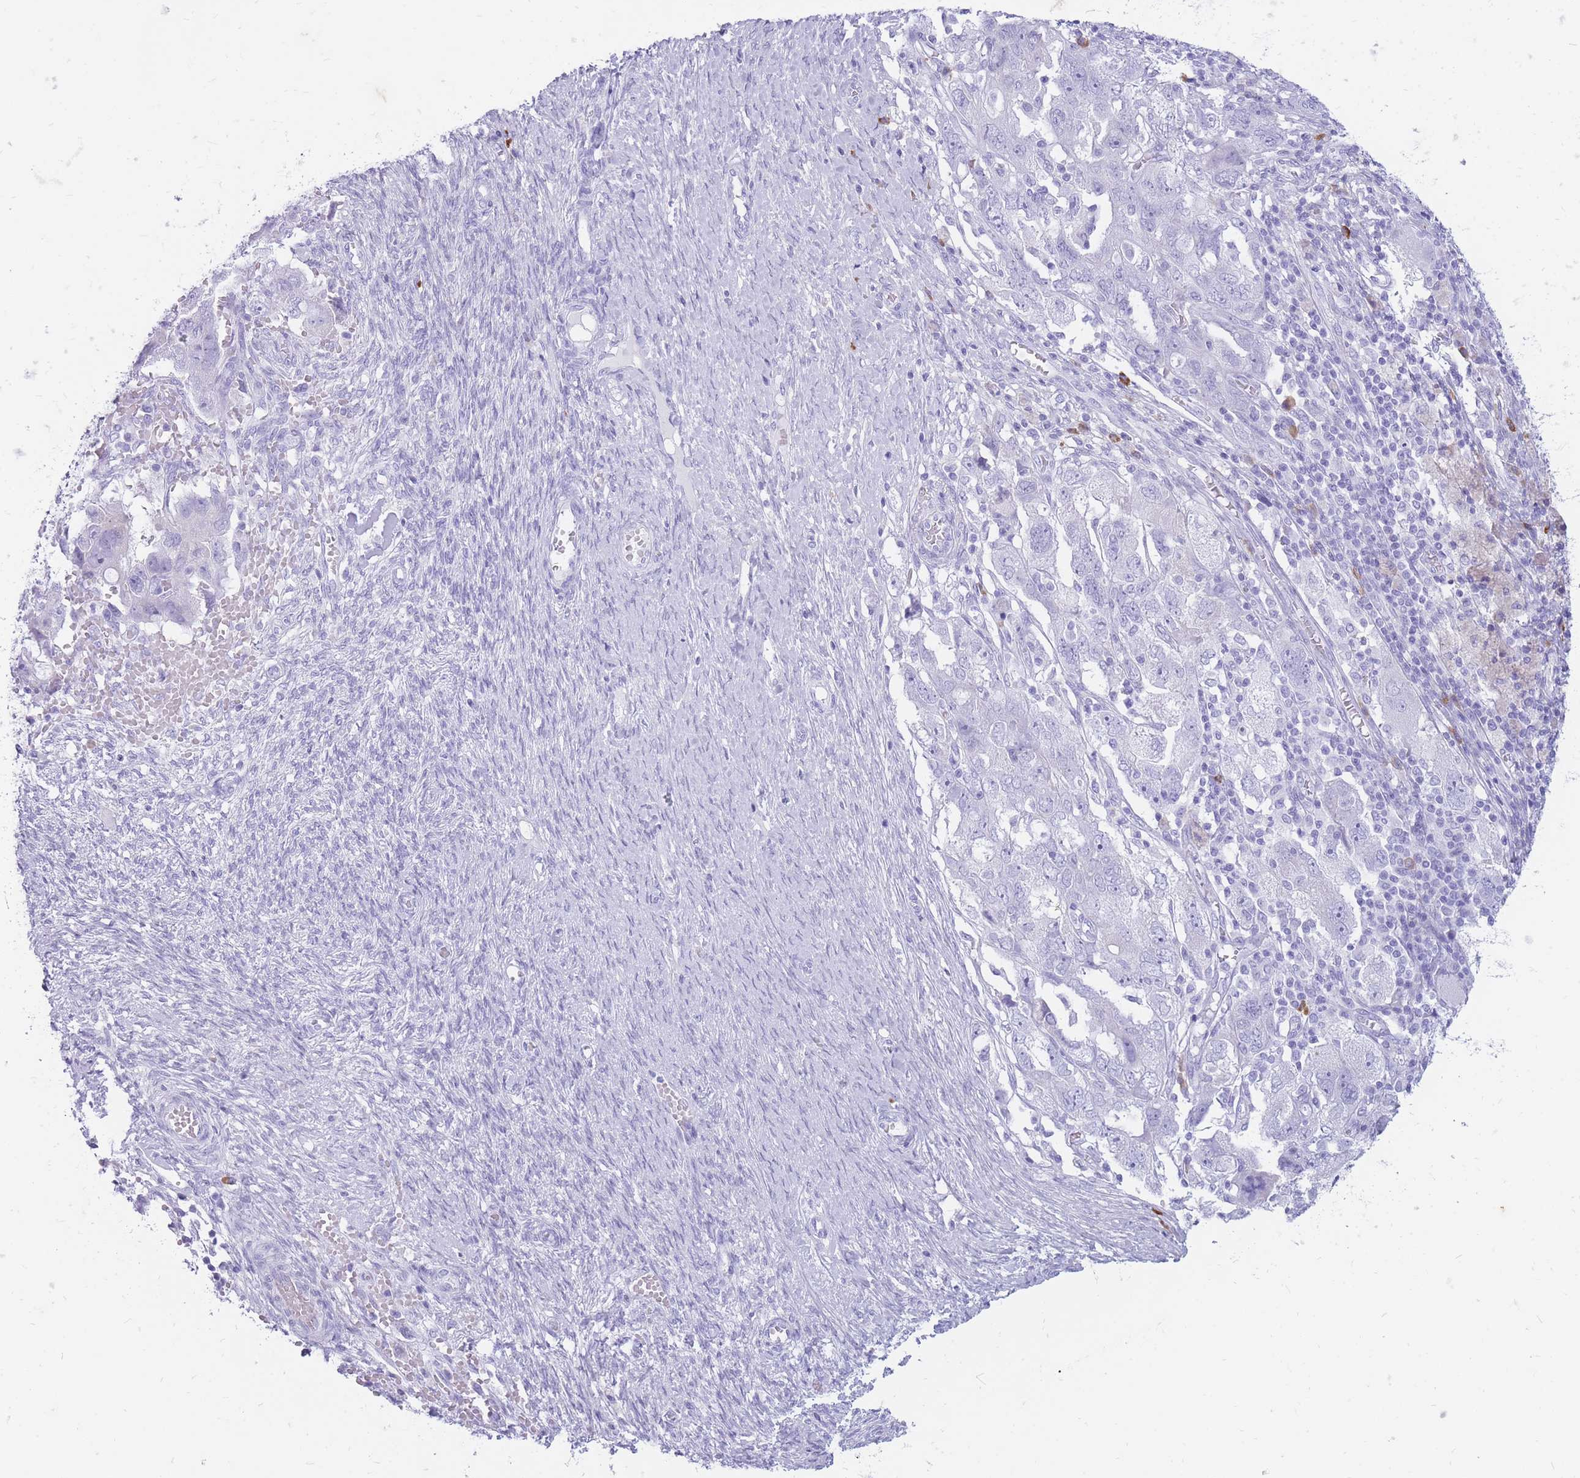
{"staining": {"intensity": "negative", "quantity": "none", "location": "none"}, "tissue": "ovarian cancer", "cell_type": "Tumor cells", "image_type": "cancer", "snomed": [{"axis": "morphology", "description": "Carcinoma, NOS"}, {"axis": "morphology", "description": "Cystadenocarcinoma, serous, NOS"}, {"axis": "topography", "description": "Ovary"}], "caption": "IHC image of neoplastic tissue: human serous cystadenocarcinoma (ovarian) stained with DAB demonstrates no significant protein staining in tumor cells.", "gene": "ZFP37", "patient": {"sex": "female", "age": 69}}